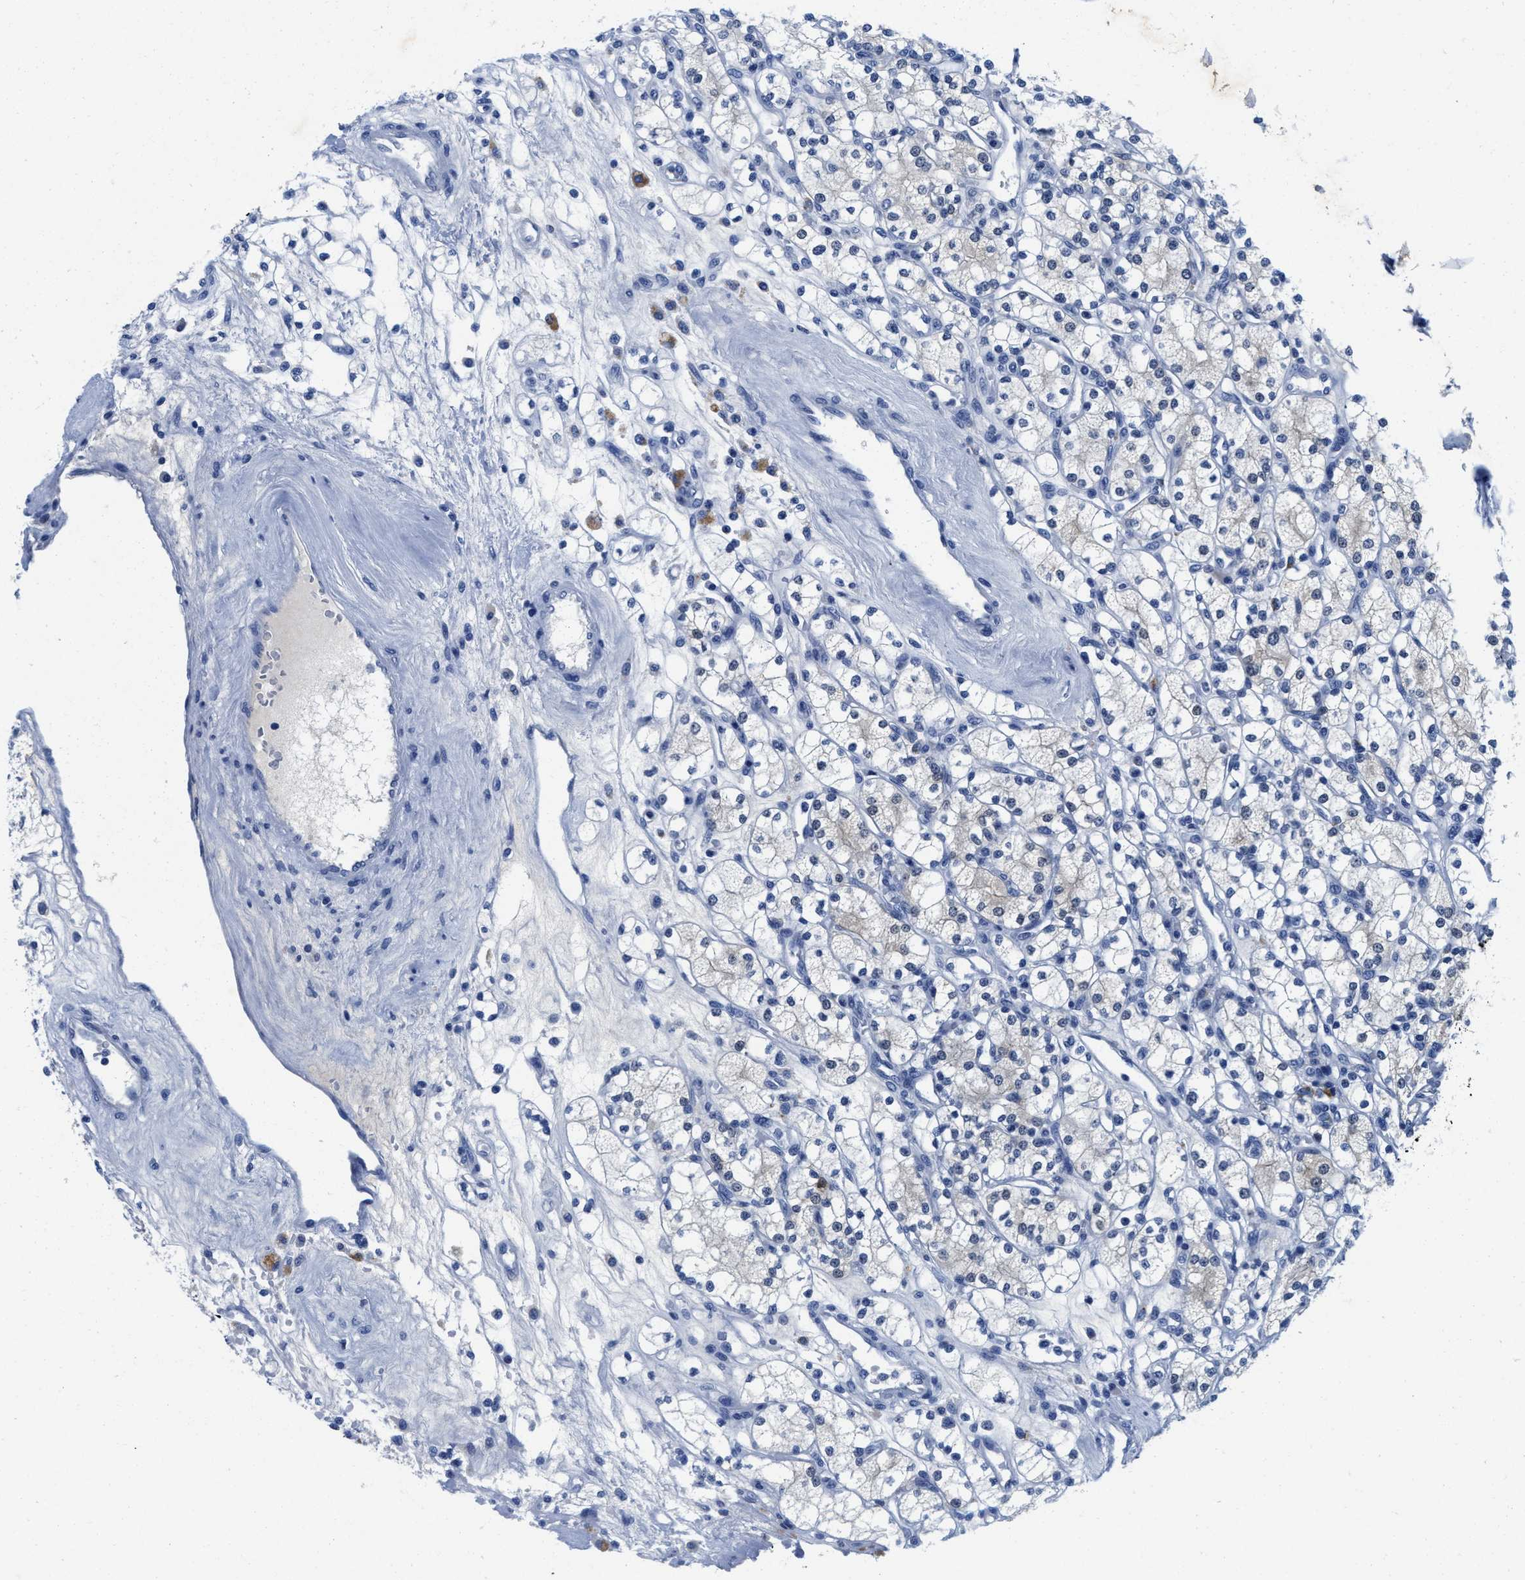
{"staining": {"intensity": "negative", "quantity": "none", "location": "none"}, "tissue": "renal cancer", "cell_type": "Tumor cells", "image_type": "cancer", "snomed": [{"axis": "morphology", "description": "Adenocarcinoma, NOS"}, {"axis": "topography", "description": "Kidney"}], "caption": "Tumor cells show no significant protein positivity in adenocarcinoma (renal).", "gene": "TTC3", "patient": {"sex": "male", "age": 77}}